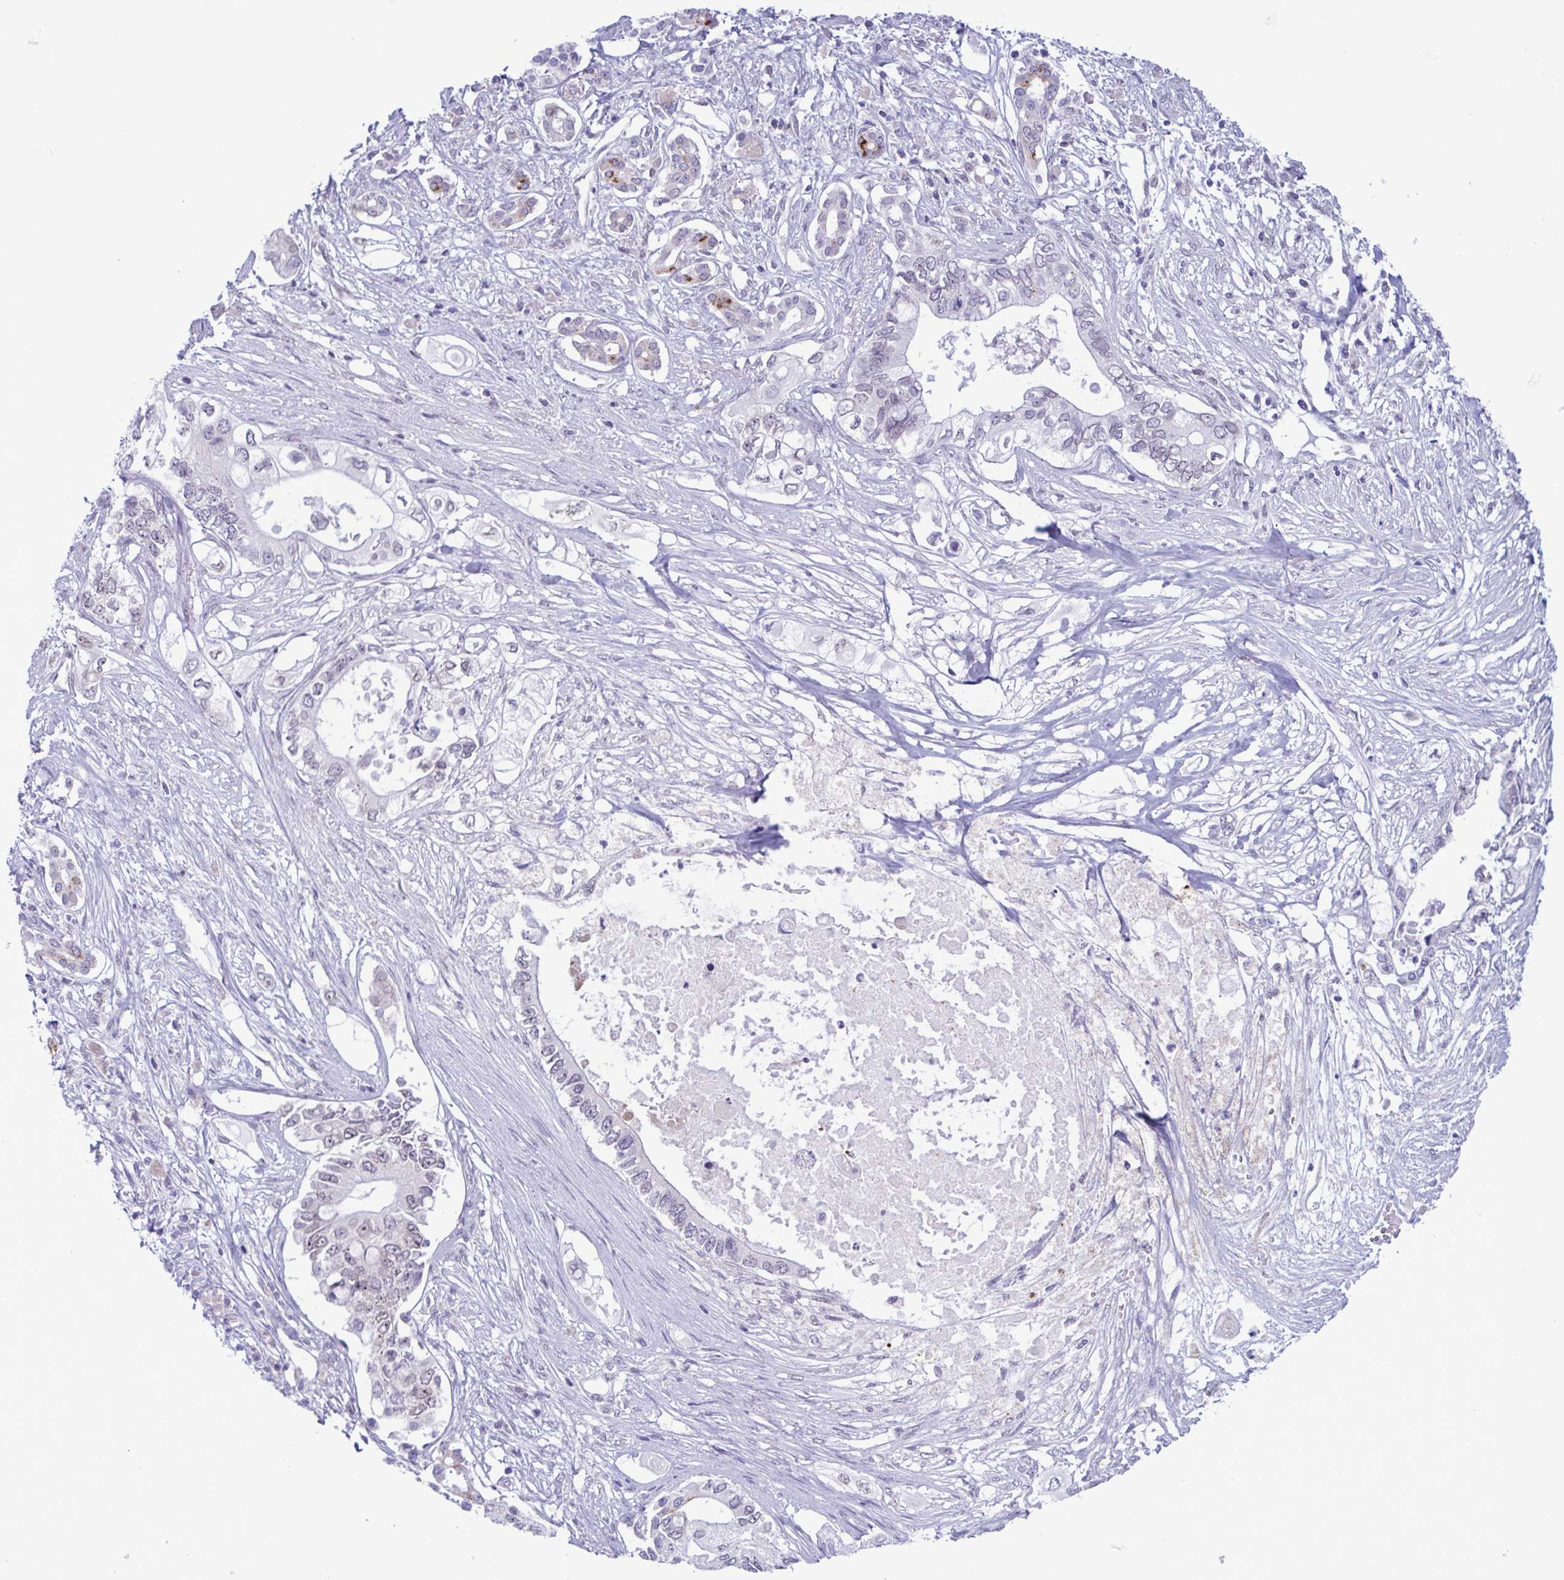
{"staining": {"intensity": "weak", "quantity": "<25%", "location": "nuclear"}, "tissue": "pancreatic cancer", "cell_type": "Tumor cells", "image_type": "cancer", "snomed": [{"axis": "morphology", "description": "Adenocarcinoma, NOS"}, {"axis": "topography", "description": "Pancreas"}], "caption": "IHC of human pancreatic adenocarcinoma demonstrates no positivity in tumor cells.", "gene": "DOCK11", "patient": {"sex": "female", "age": 63}}